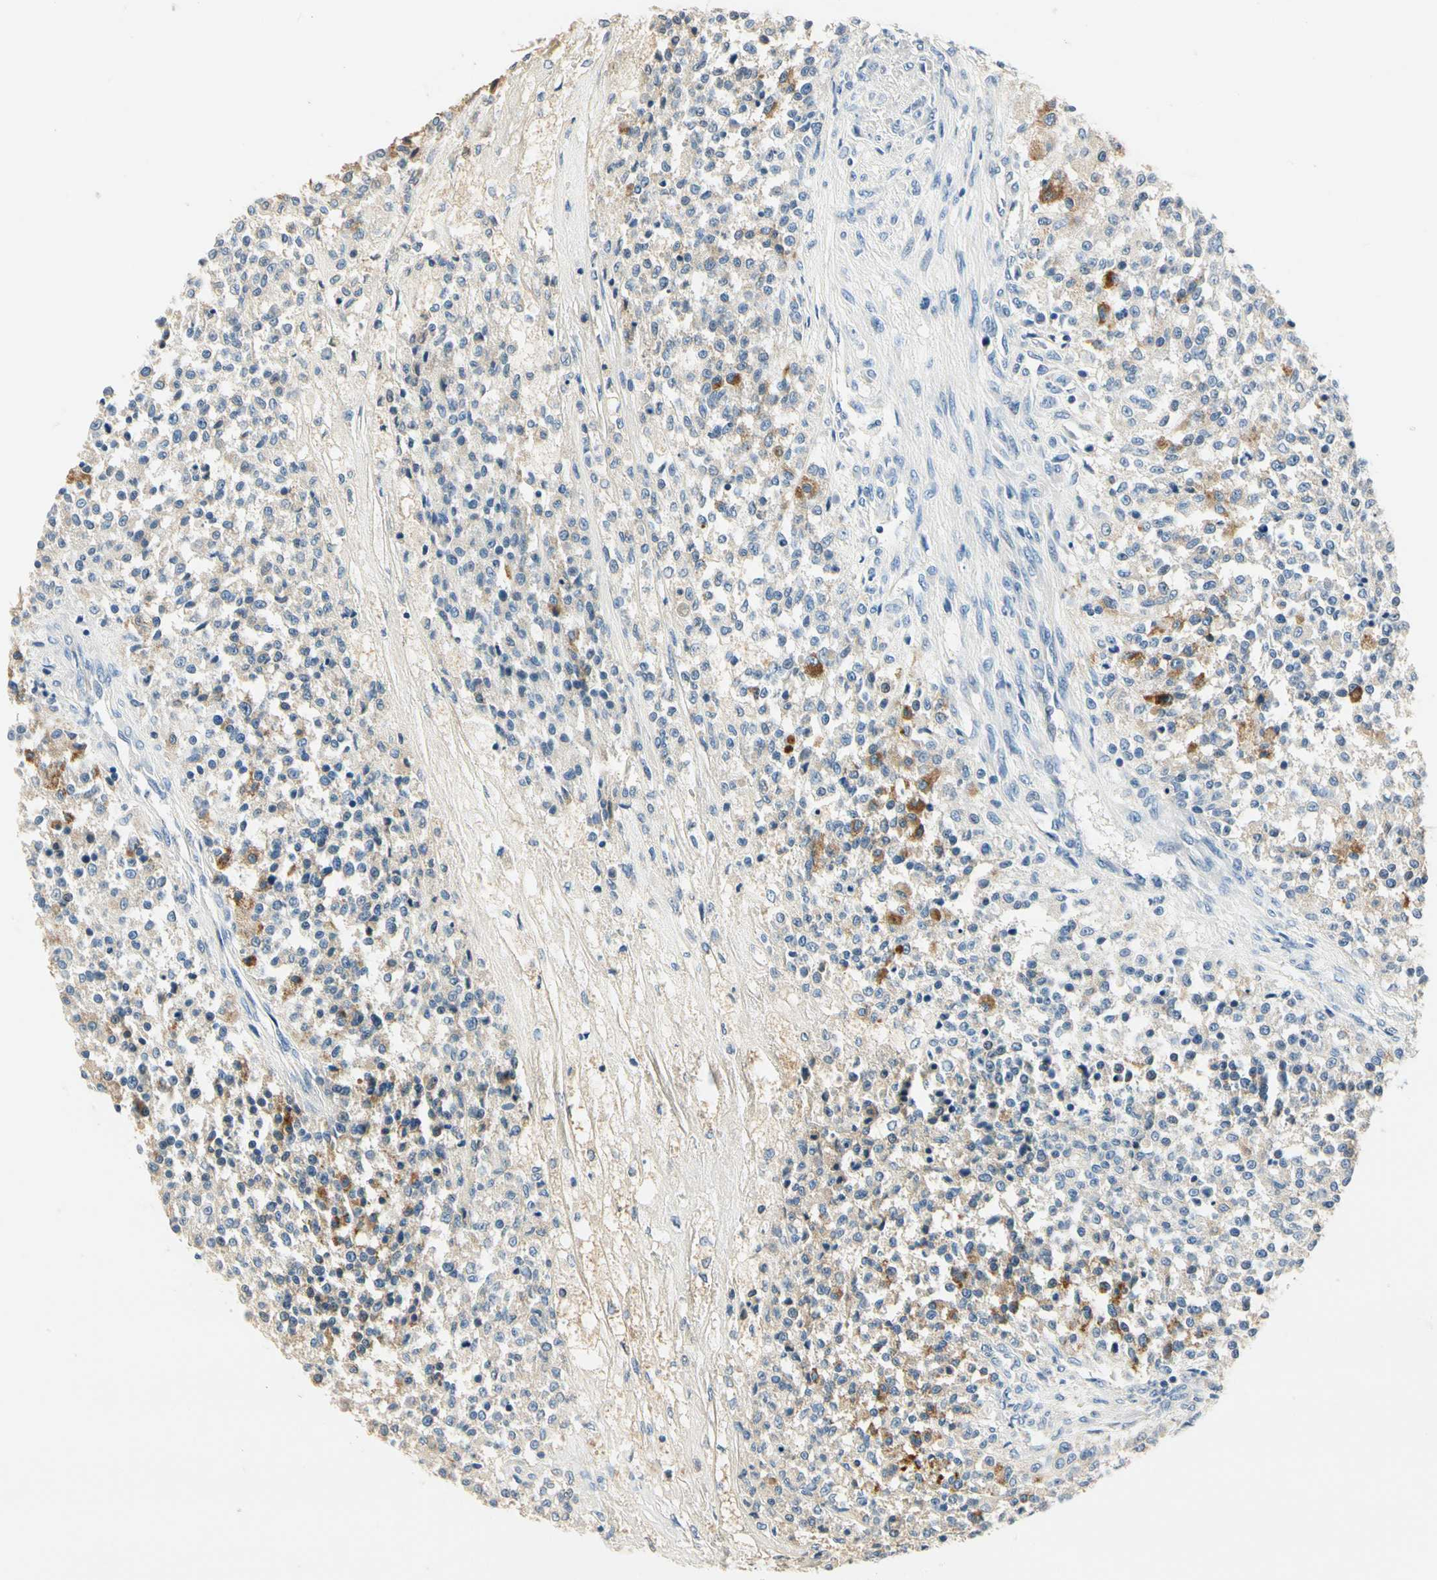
{"staining": {"intensity": "moderate", "quantity": "<25%", "location": "cytoplasmic/membranous"}, "tissue": "testis cancer", "cell_type": "Tumor cells", "image_type": "cancer", "snomed": [{"axis": "morphology", "description": "Seminoma, NOS"}, {"axis": "topography", "description": "Testis"}], "caption": "This photomicrograph displays immunohistochemistry (IHC) staining of human testis cancer (seminoma), with low moderate cytoplasmic/membranous staining in about <25% of tumor cells.", "gene": "TGFBR3", "patient": {"sex": "male", "age": 59}}